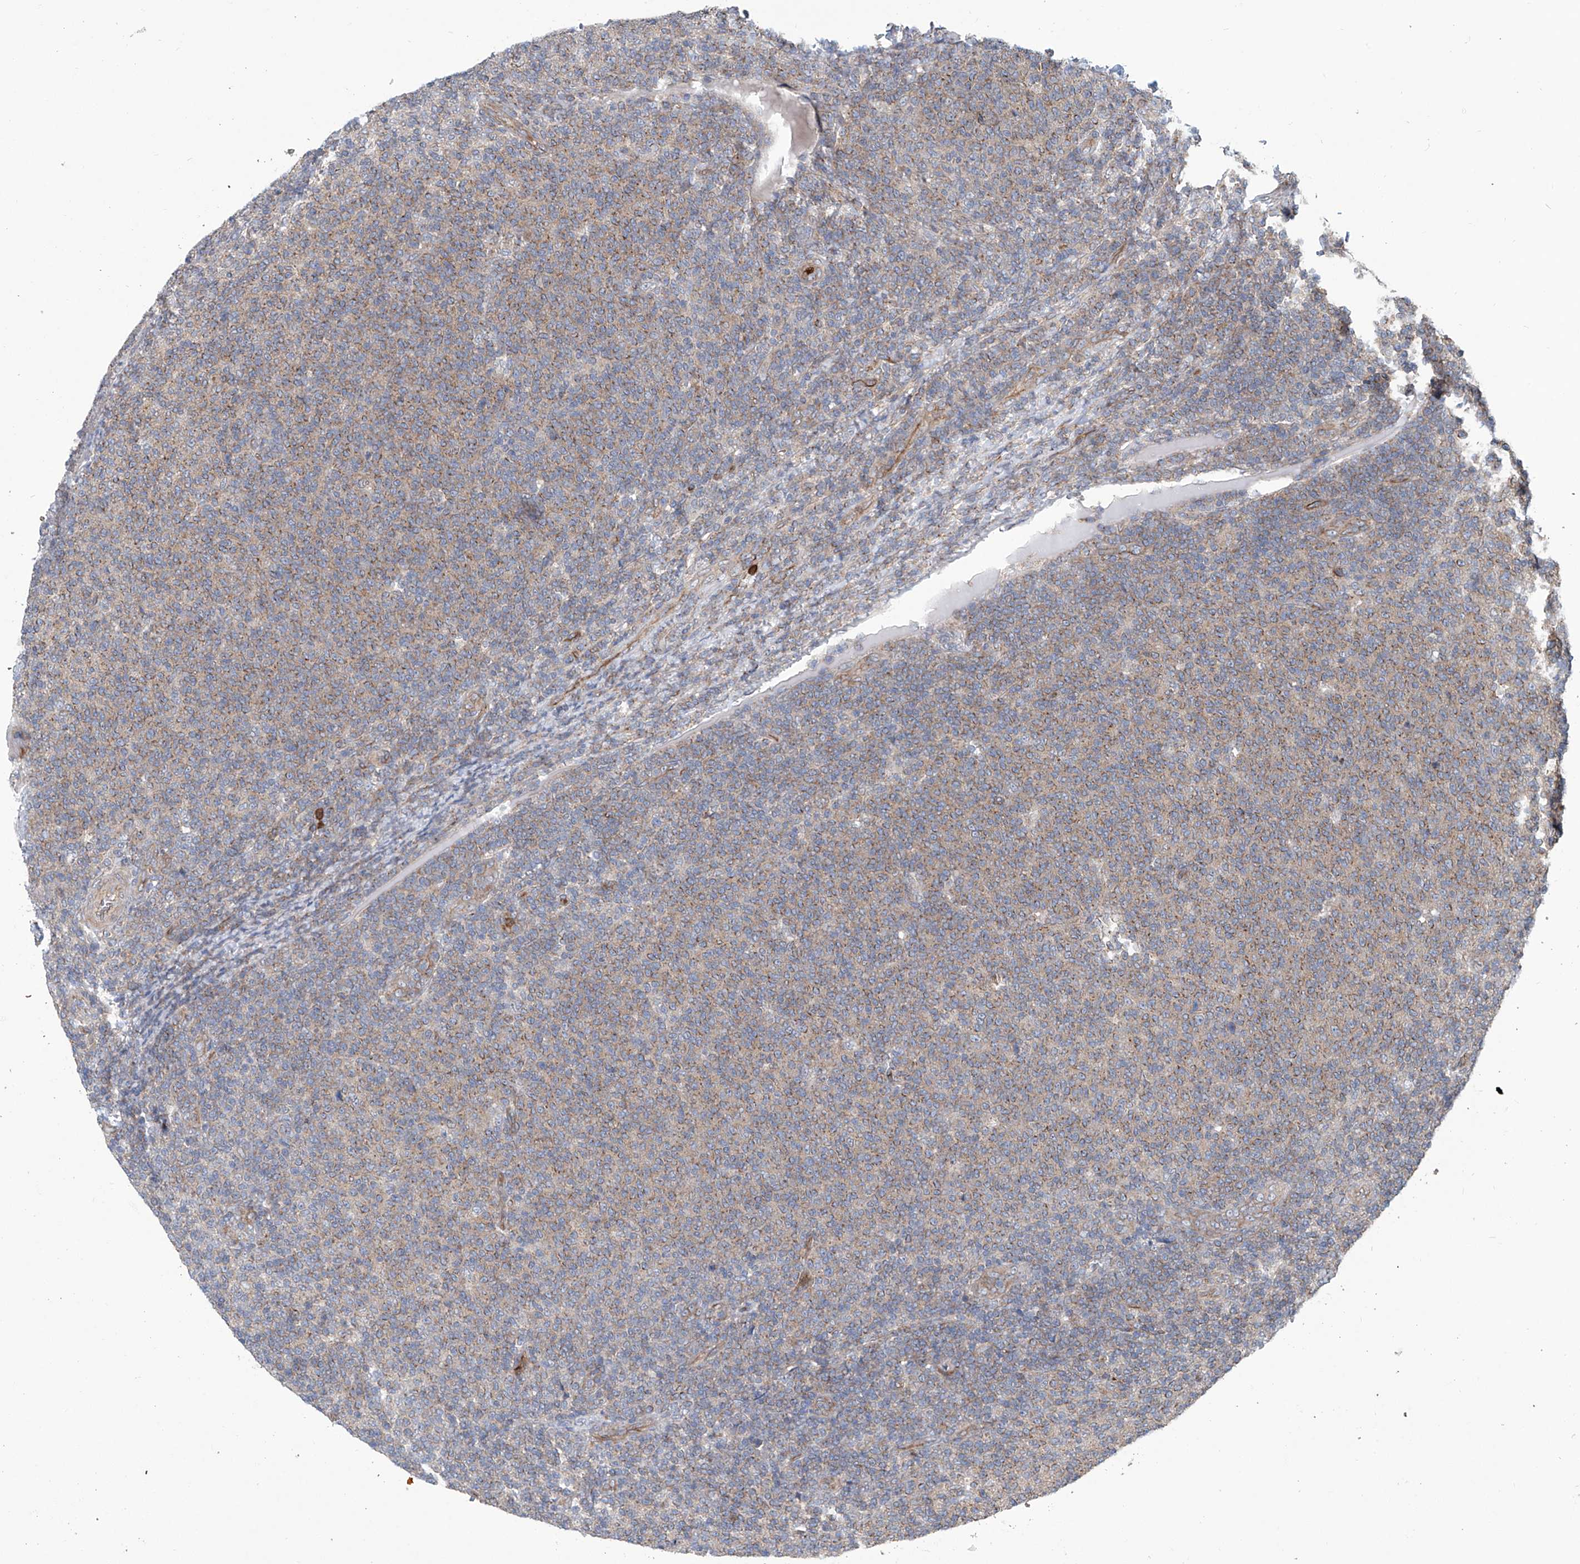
{"staining": {"intensity": "weak", "quantity": ">75%", "location": "cytoplasmic/membranous"}, "tissue": "lymphoma", "cell_type": "Tumor cells", "image_type": "cancer", "snomed": [{"axis": "morphology", "description": "Malignant lymphoma, non-Hodgkin's type, Low grade"}, {"axis": "topography", "description": "Lymph node"}], "caption": "DAB immunohistochemical staining of lymphoma shows weak cytoplasmic/membranous protein staining in approximately >75% of tumor cells.", "gene": "EIF2D", "patient": {"sex": "male", "age": 66}}